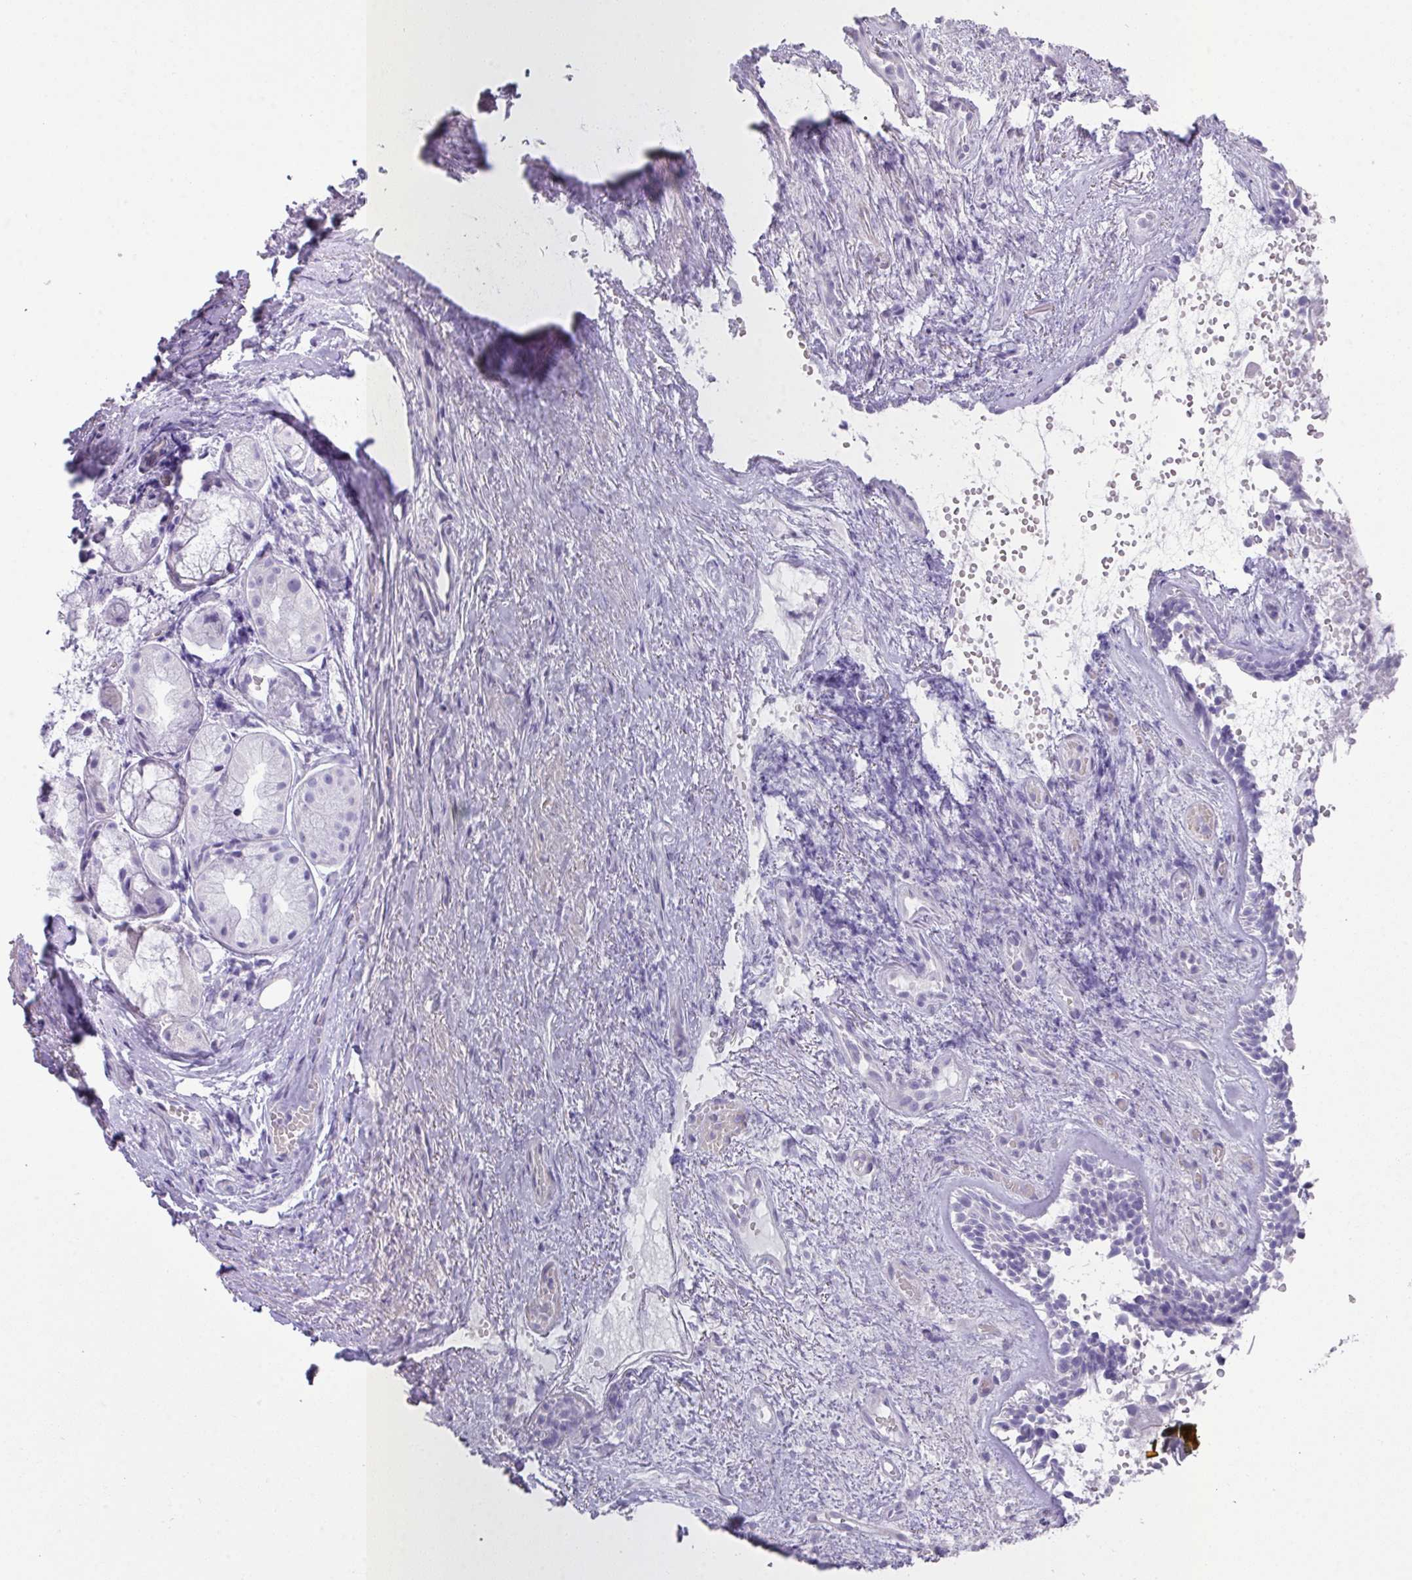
{"staining": {"intensity": "negative", "quantity": "none", "location": "none"}, "tissue": "nasopharynx", "cell_type": "Respiratory epithelial cells", "image_type": "normal", "snomed": [{"axis": "morphology", "description": "Normal tissue, NOS"}, {"axis": "topography", "description": "Cartilage tissue"}, {"axis": "topography", "description": "Nasopharynx"}, {"axis": "topography", "description": "Thyroid gland"}], "caption": "Nasopharynx was stained to show a protein in brown. There is no significant positivity in respiratory epithelial cells. (Immunohistochemistry, brightfield microscopy, high magnification).", "gene": "GLI4", "patient": {"sex": "male", "age": 63}}